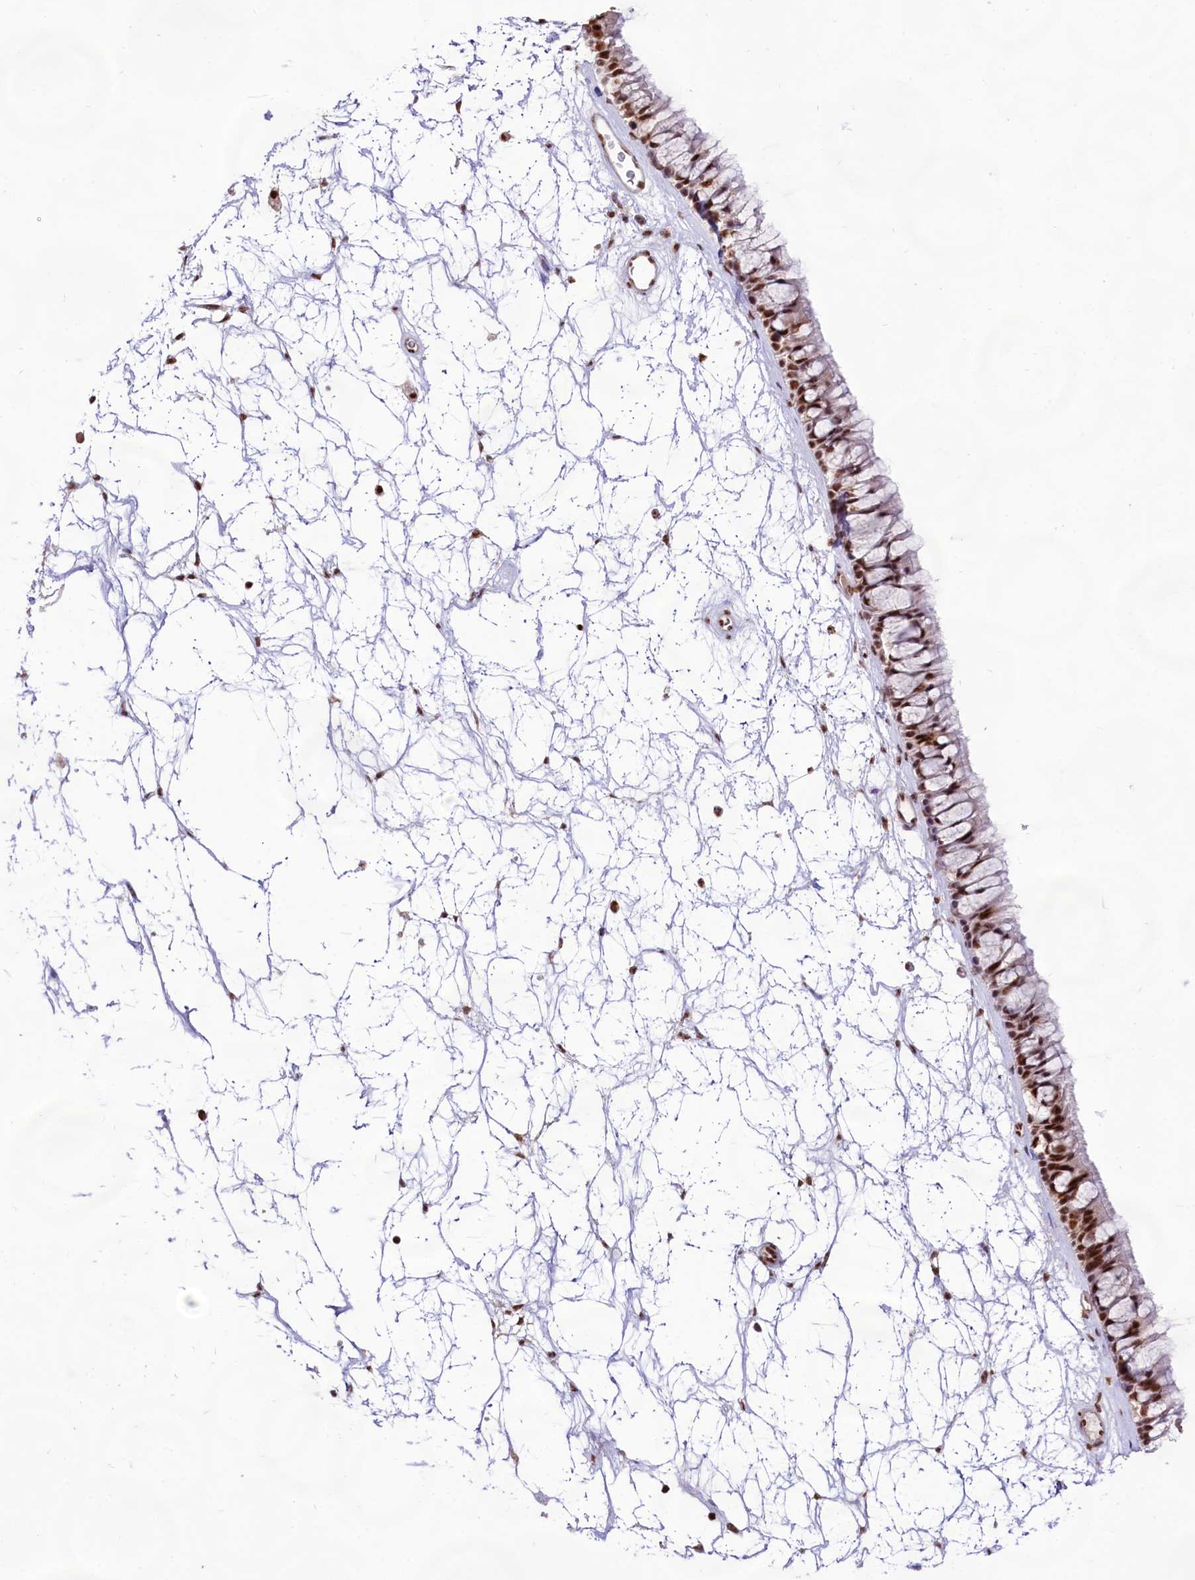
{"staining": {"intensity": "strong", "quantity": ">75%", "location": "nuclear"}, "tissue": "nasopharynx", "cell_type": "Respiratory epithelial cells", "image_type": "normal", "snomed": [{"axis": "morphology", "description": "Normal tissue, NOS"}, {"axis": "topography", "description": "Nasopharynx"}], "caption": "Strong nuclear positivity for a protein is appreciated in approximately >75% of respiratory epithelial cells of normal nasopharynx using immunohistochemistry (IHC).", "gene": "HIRA", "patient": {"sex": "male", "age": 64}}